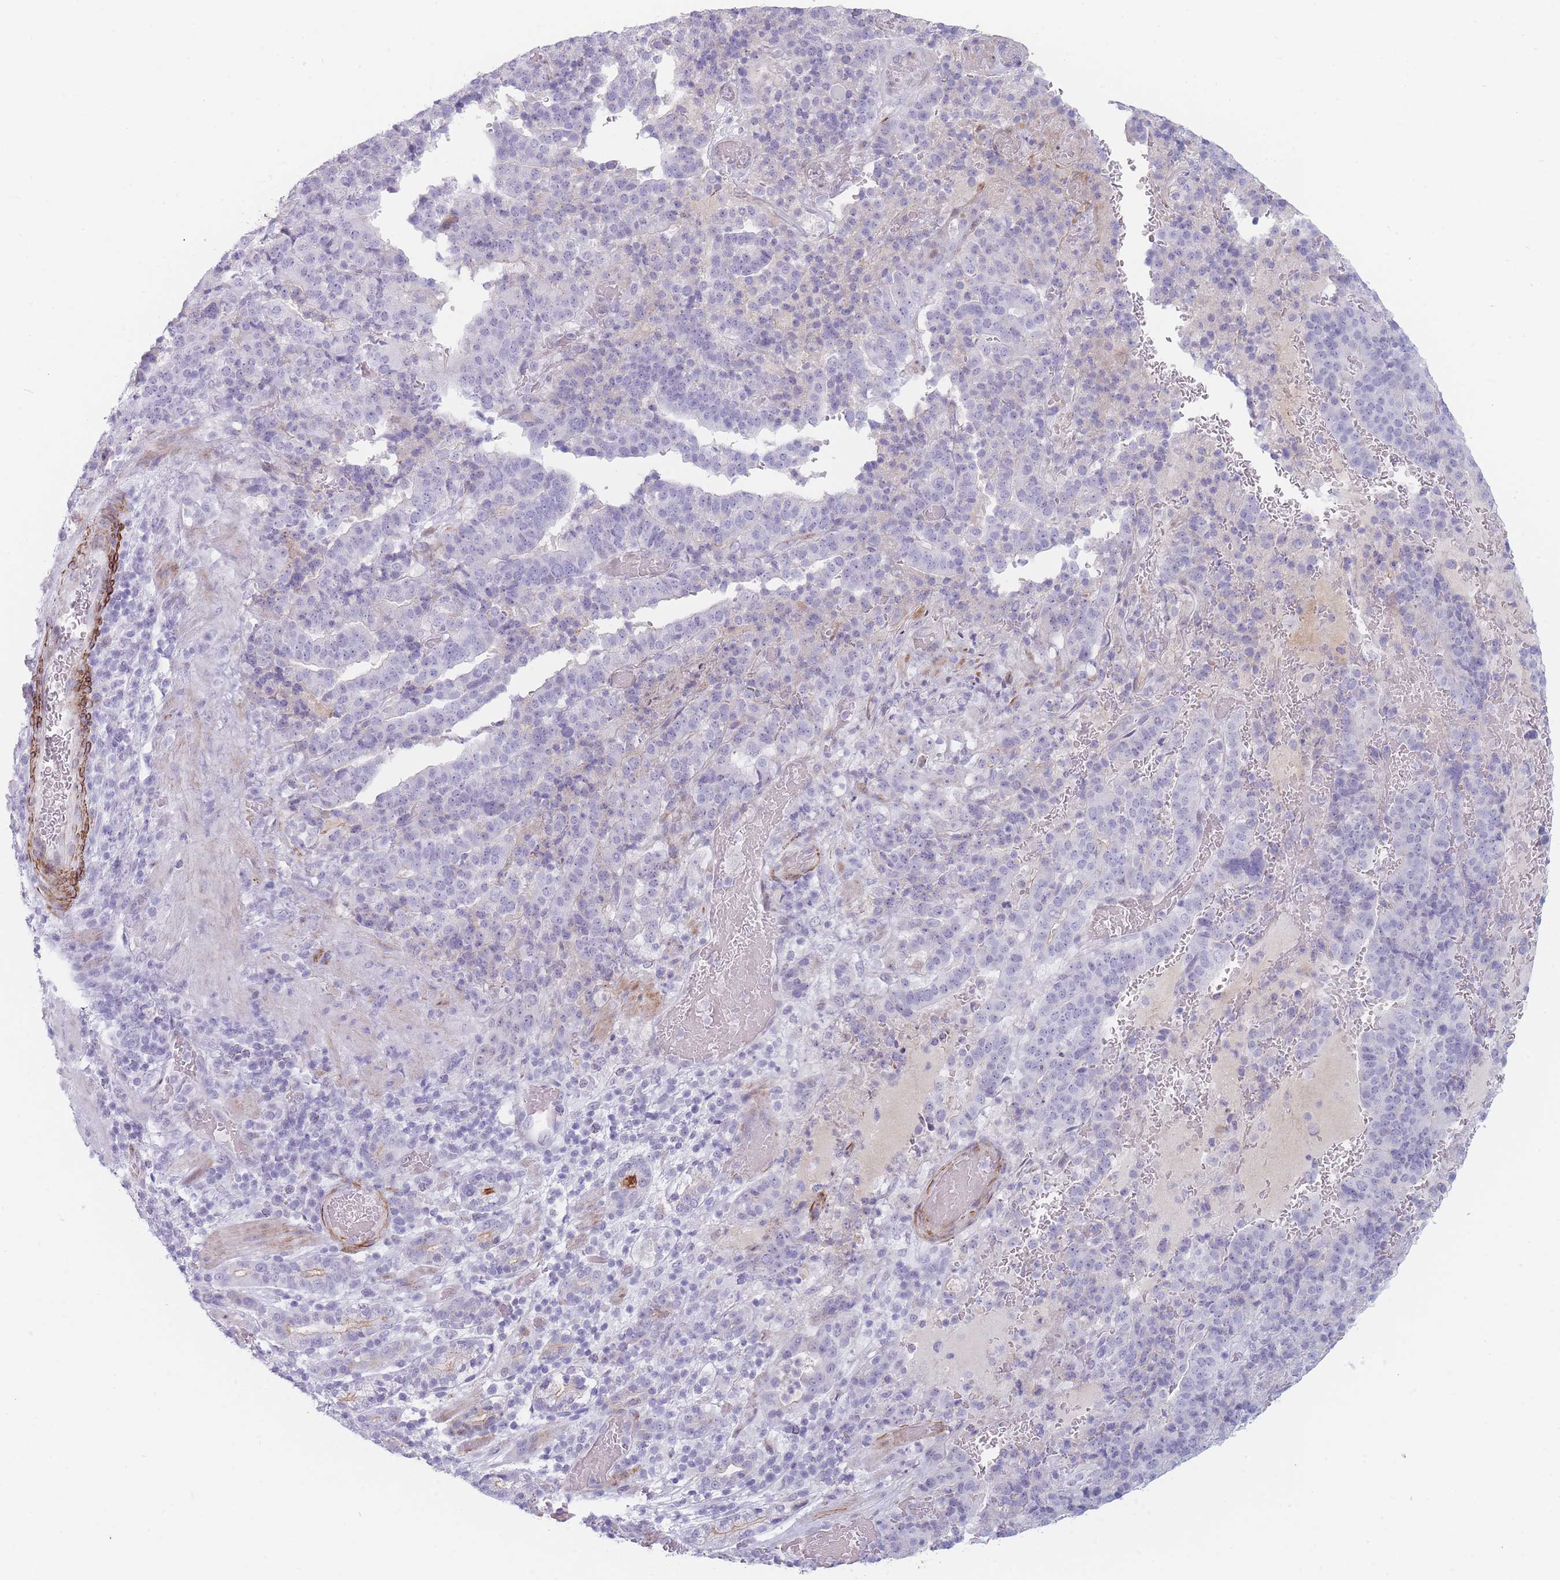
{"staining": {"intensity": "negative", "quantity": "none", "location": "none"}, "tissue": "stomach cancer", "cell_type": "Tumor cells", "image_type": "cancer", "snomed": [{"axis": "morphology", "description": "Adenocarcinoma, NOS"}, {"axis": "topography", "description": "Stomach"}], "caption": "Immunohistochemistry (IHC) of stomach cancer (adenocarcinoma) exhibits no staining in tumor cells.", "gene": "IFNA6", "patient": {"sex": "male", "age": 48}}